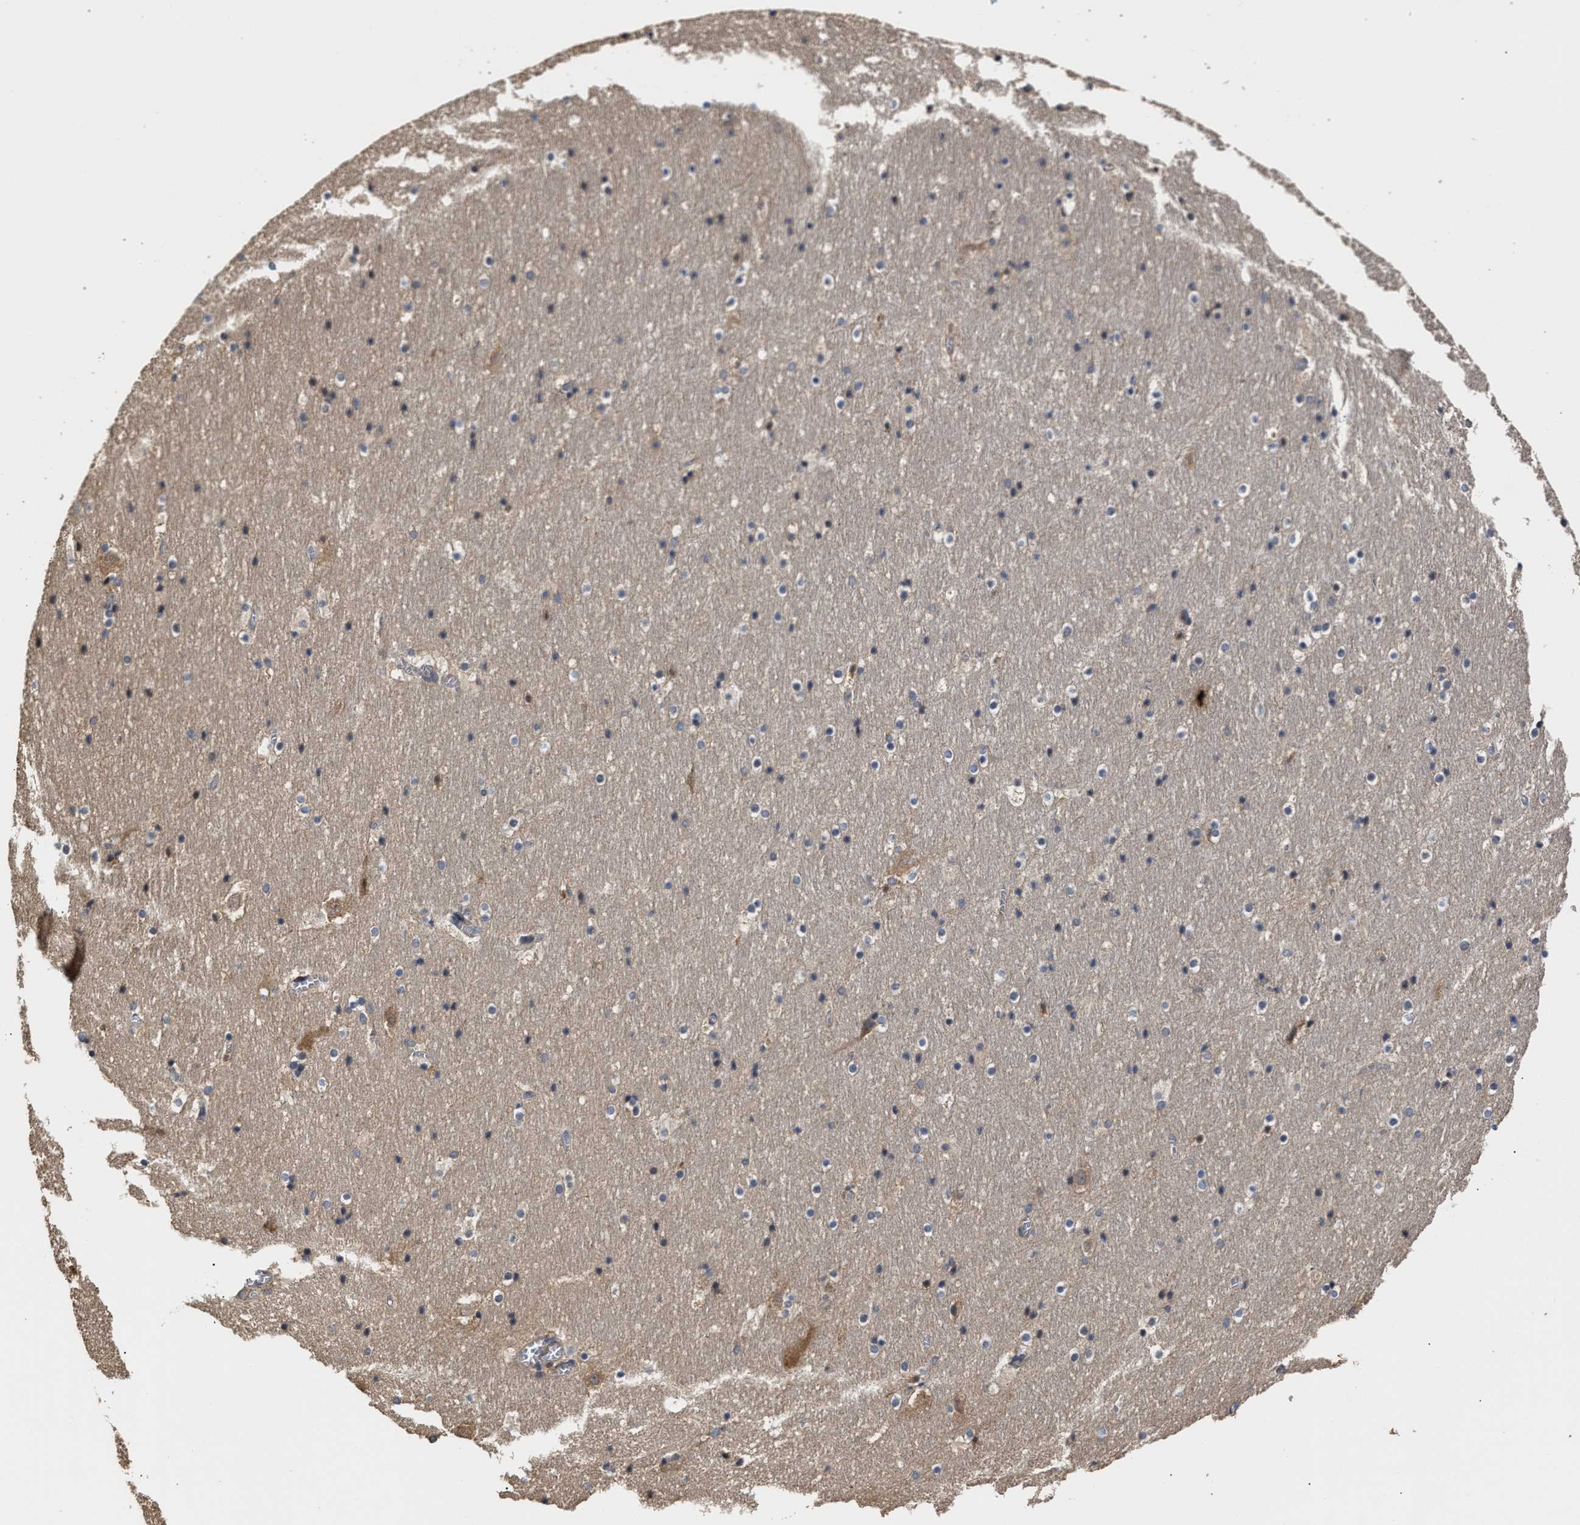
{"staining": {"intensity": "weak", "quantity": "<25%", "location": "cytoplasmic/membranous"}, "tissue": "hippocampus", "cell_type": "Glial cells", "image_type": "normal", "snomed": [{"axis": "morphology", "description": "Normal tissue, NOS"}, {"axis": "topography", "description": "Hippocampus"}], "caption": "A histopathology image of hippocampus stained for a protein reveals no brown staining in glial cells. (Stains: DAB (3,3'-diaminobenzidine) immunohistochemistry (IHC) with hematoxylin counter stain, Microscopy: brightfield microscopy at high magnification).", "gene": "CLIP2", "patient": {"sex": "male", "age": 45}}